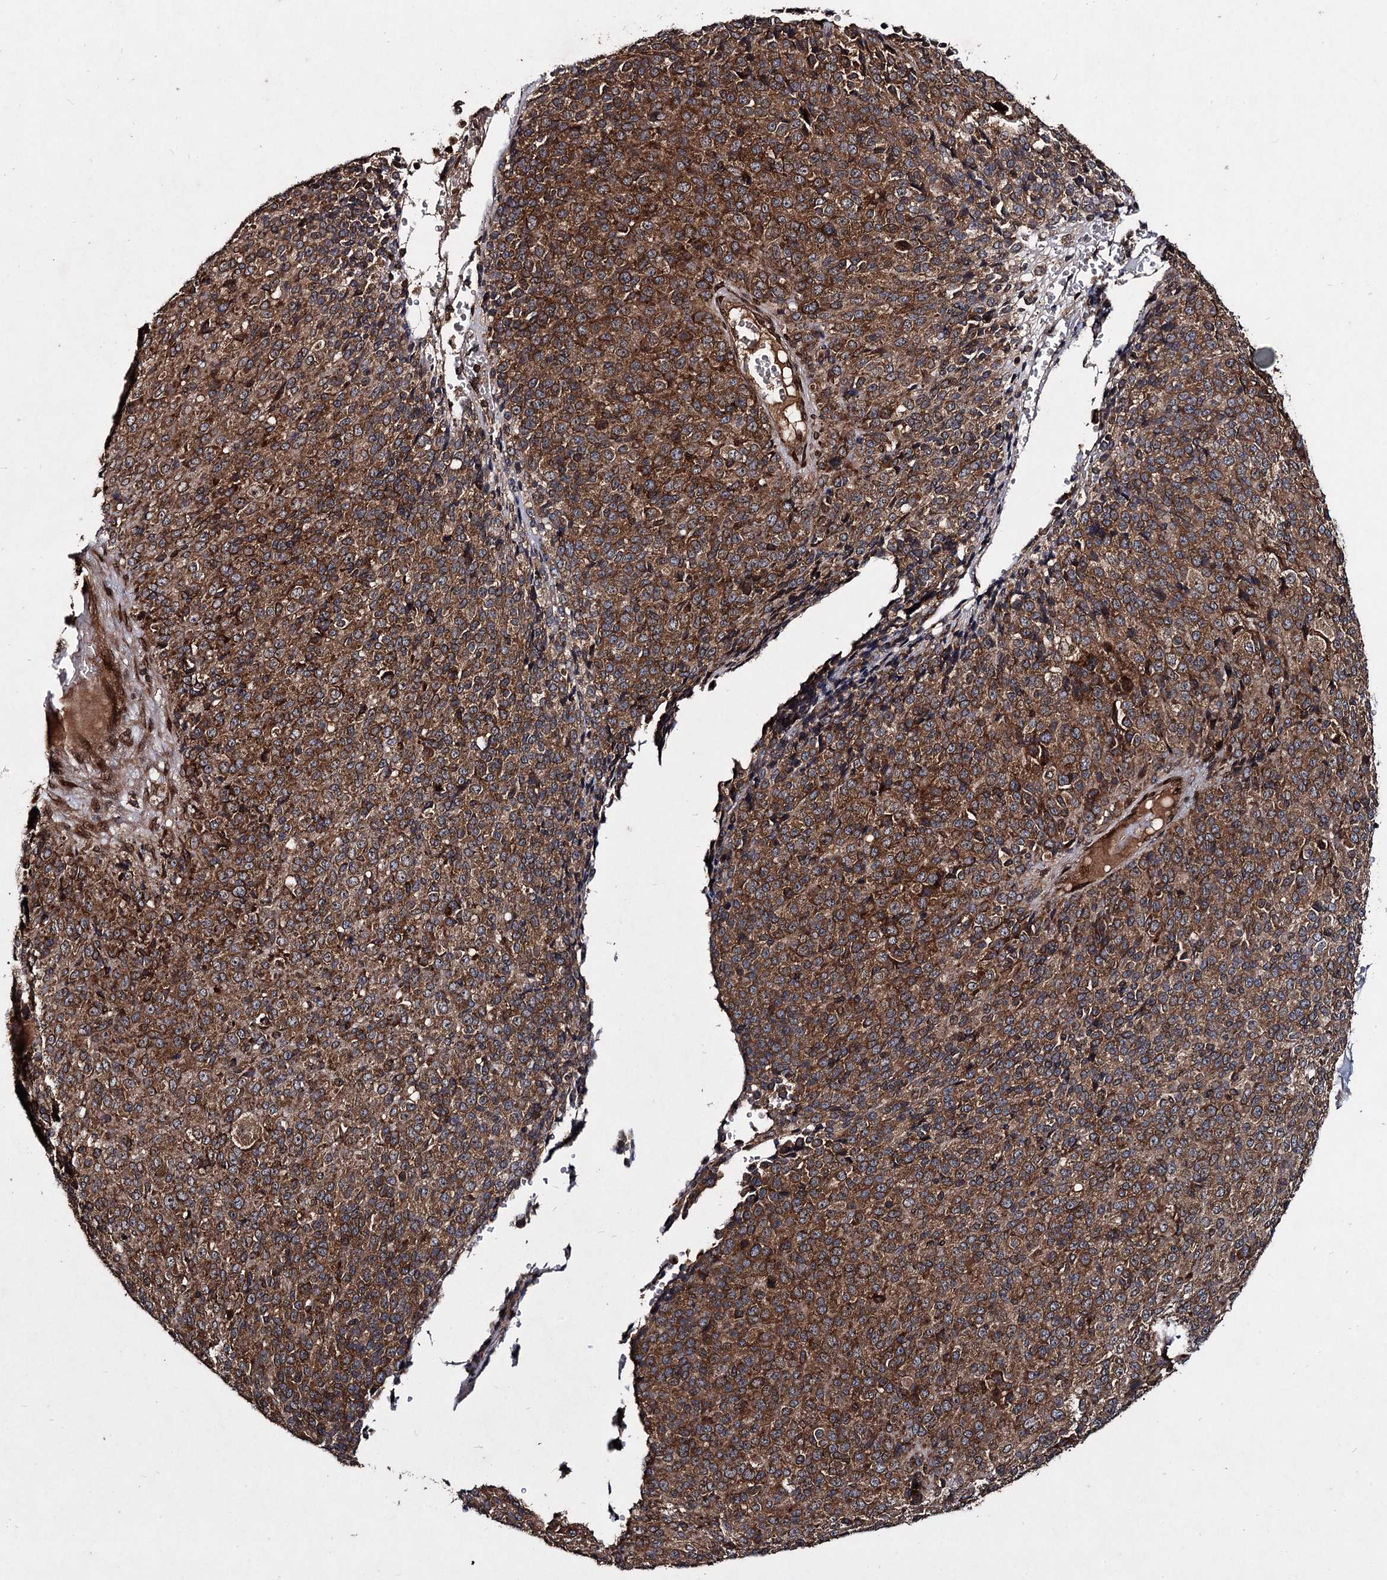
{"staining": {"intensity": "strong", "quantity": ">75%", "location": "cytoplasmic/membranous"}, "tissue": "melanoma", "cell_type": "Tumor cells", "image_type": "cancer", "snomed": [{"axis": "morphology", "description": "Malignant melanoma, Metastatic site"}, {"axis": "topography", "description": "Brain"}], "caption": "Tumor cells display strong cytoplasmic/membranous positivity in approximately >75% of cells in malignant melanoma (metastatic site).", "gene": "DCP1B", "patient": {"sex": "female", "age": 56}}